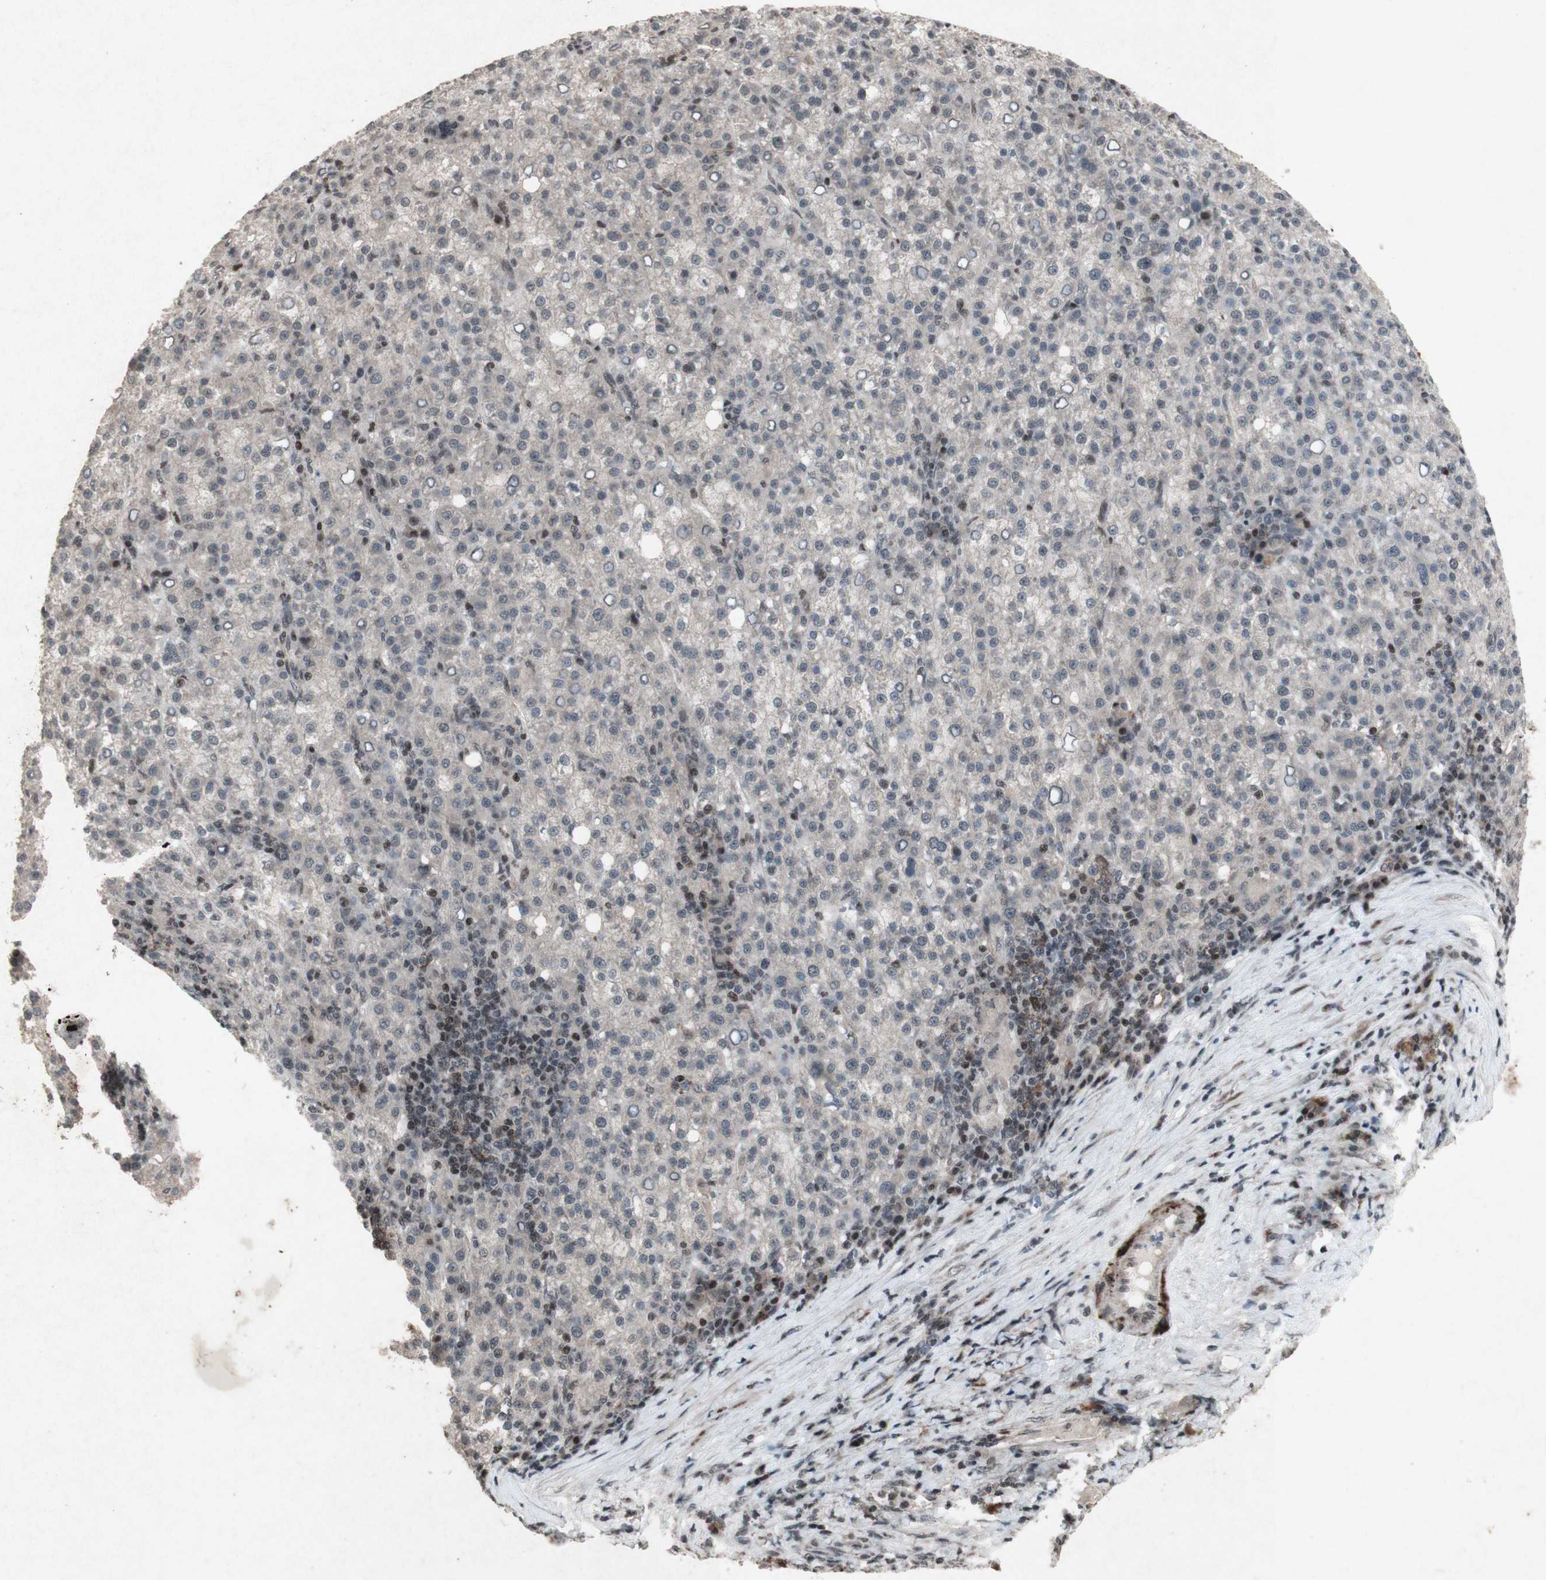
{"staining": {"intensity": "negative", "quantity": "none", "location": "none"}, "tissue": "liver cancer", "cell_type": "Tumor cells", "image_type": "cancer", "snomed": [{"axis": "morphology", "description": "Carcinoma, Hepatocellular, NOS"}, {"axis": "topography", "description": "Liver"}], "caption": "Liver cancer (hepatocellular carcinoma) was stained to show a protein in brown. There is no significant positivity in tumor cells.", "gene": "PLXNA1", "patient": {"sex": "female", "age": 58}}